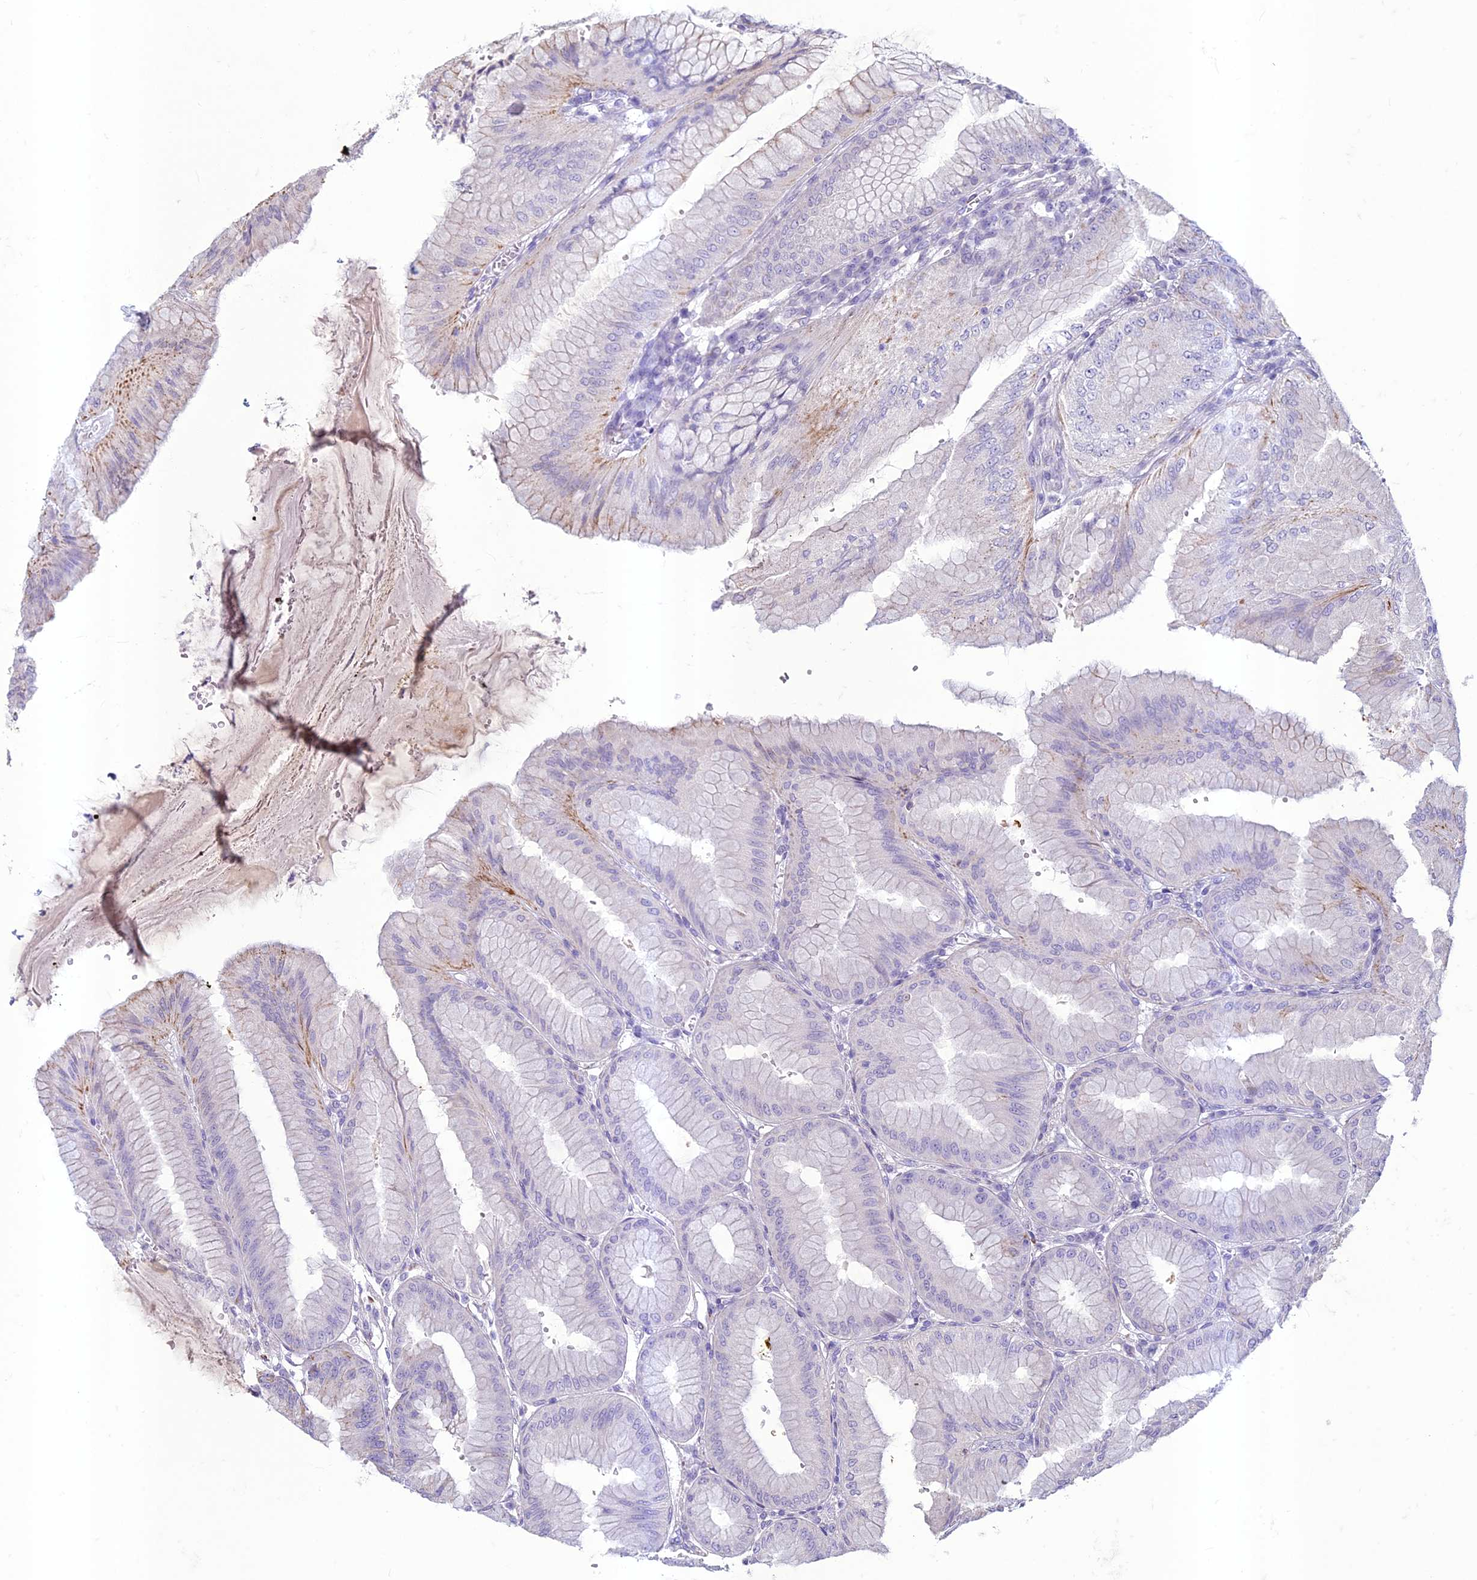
{"staining": {"intensity": "strong", "quantity": "<25%", "location": "cytoplasmic/membranous"}, "tissue": "stomach", "cell_type": "Glandular cells", "image_type": "normal", "snomed": [{"axis": "morphology", "description": "Normal tissue, NOS"}, {"axis": "topography", "description": "Stomach, lower"}], "caption": "About <25% of glandular cells in unremarkable human stomach show strong cytoplasmic/membranous protein positivity as visualized by brown immunohistochemical staining.", "gene": "HIGD1A", "patient": {"sex": "male", "age": 71}}